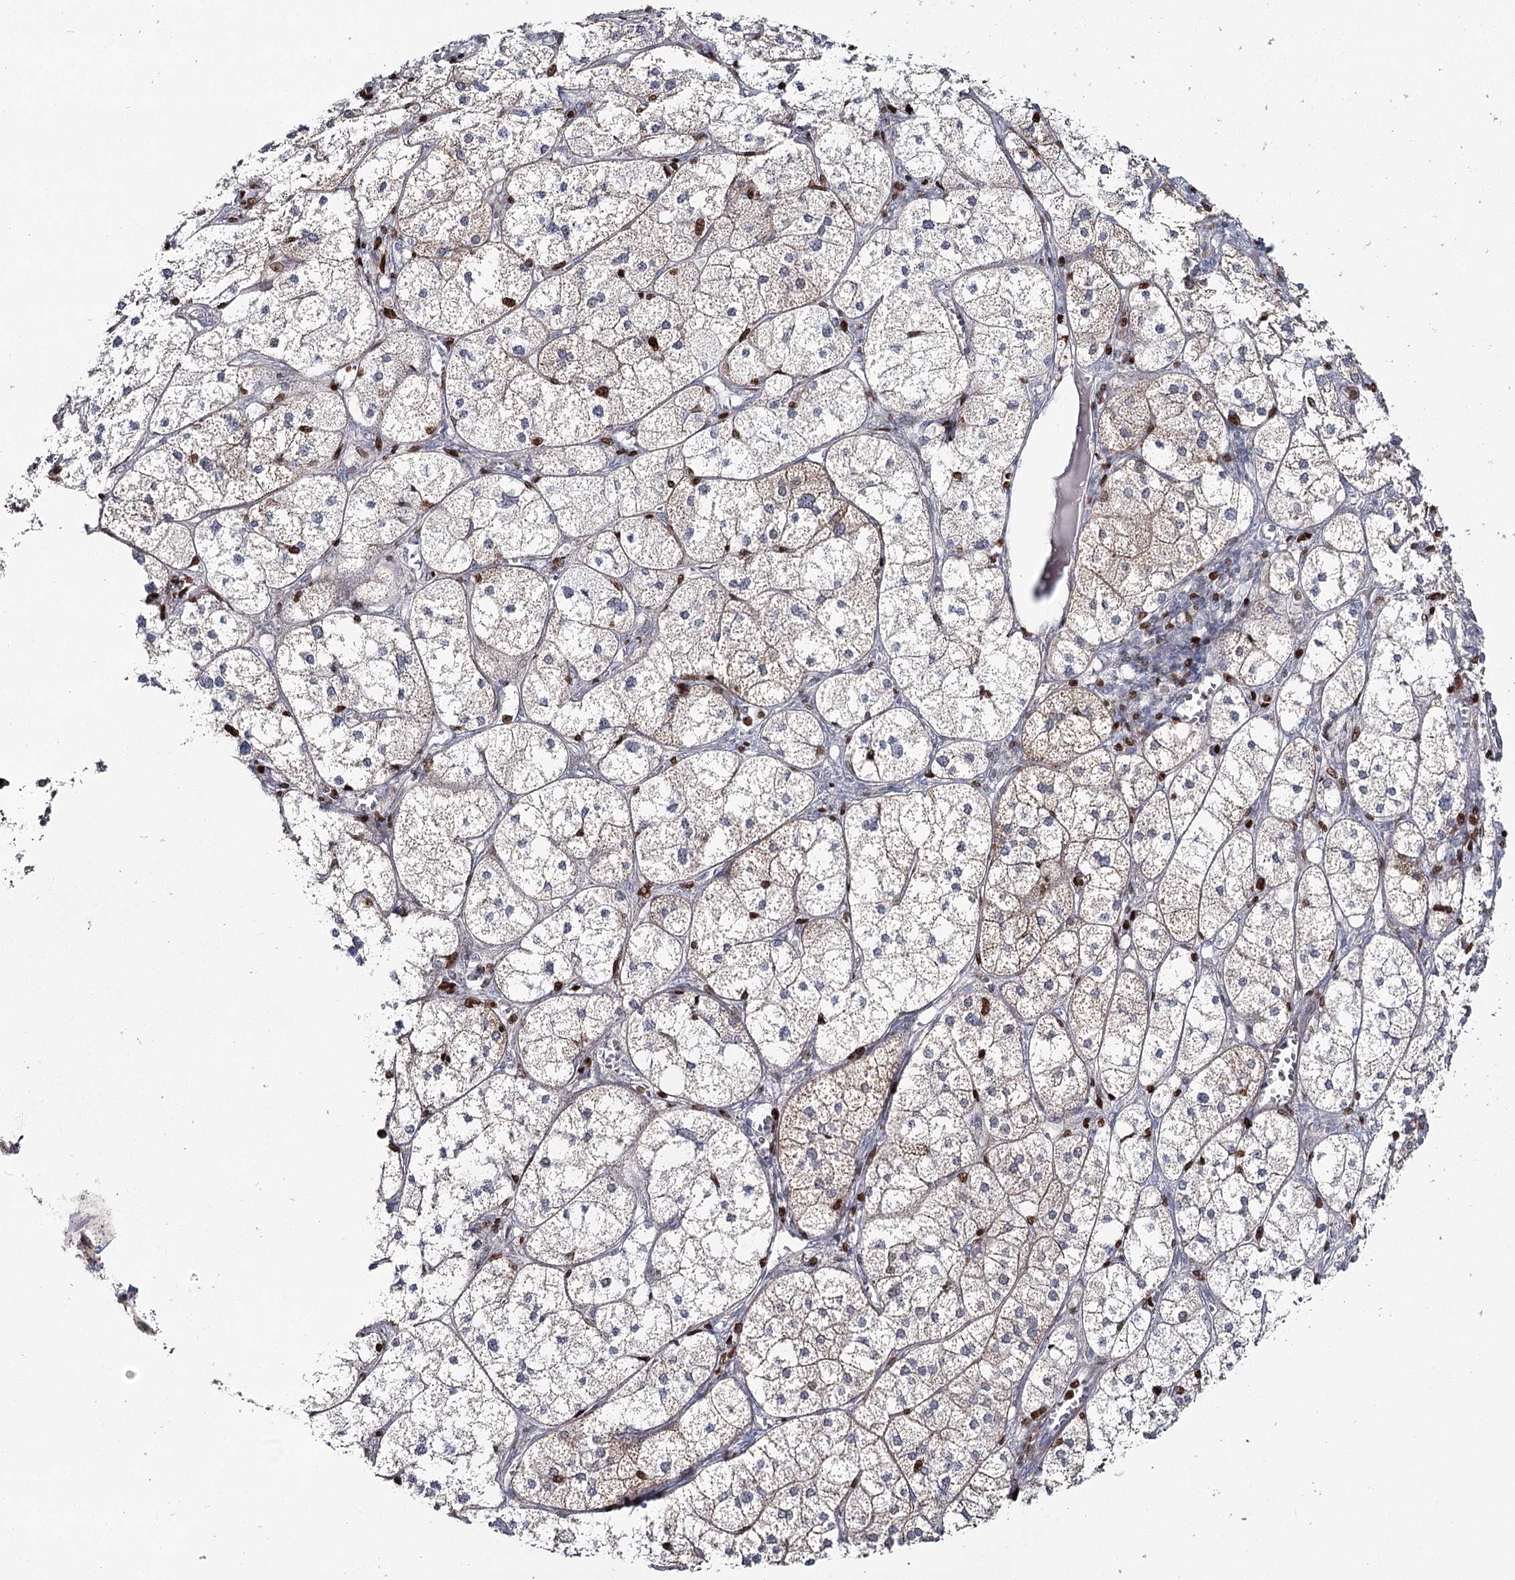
{"staining": {"intensity": "moderate", "quantity": "25%-75%", "location": "cytoplasmic/membranous,nuclear"}, "tissue": "adrenal gland", "cell_type": "Glandular cells", "image_type": "normal", "snomed": [{"axis": "morphology", "description": "Normal tissue, NOS"}, {"axis": "topography", "description": "Adrenal gland"}], "caption": "Adrenal gland stained for a protein (brown) displays moderate cytoplasmic/membranous,nuclear positive staining in approximately 25%-75% of glandular cells.", "gene": "PDHX", "patient": {"sex": "female", "age": 61}}